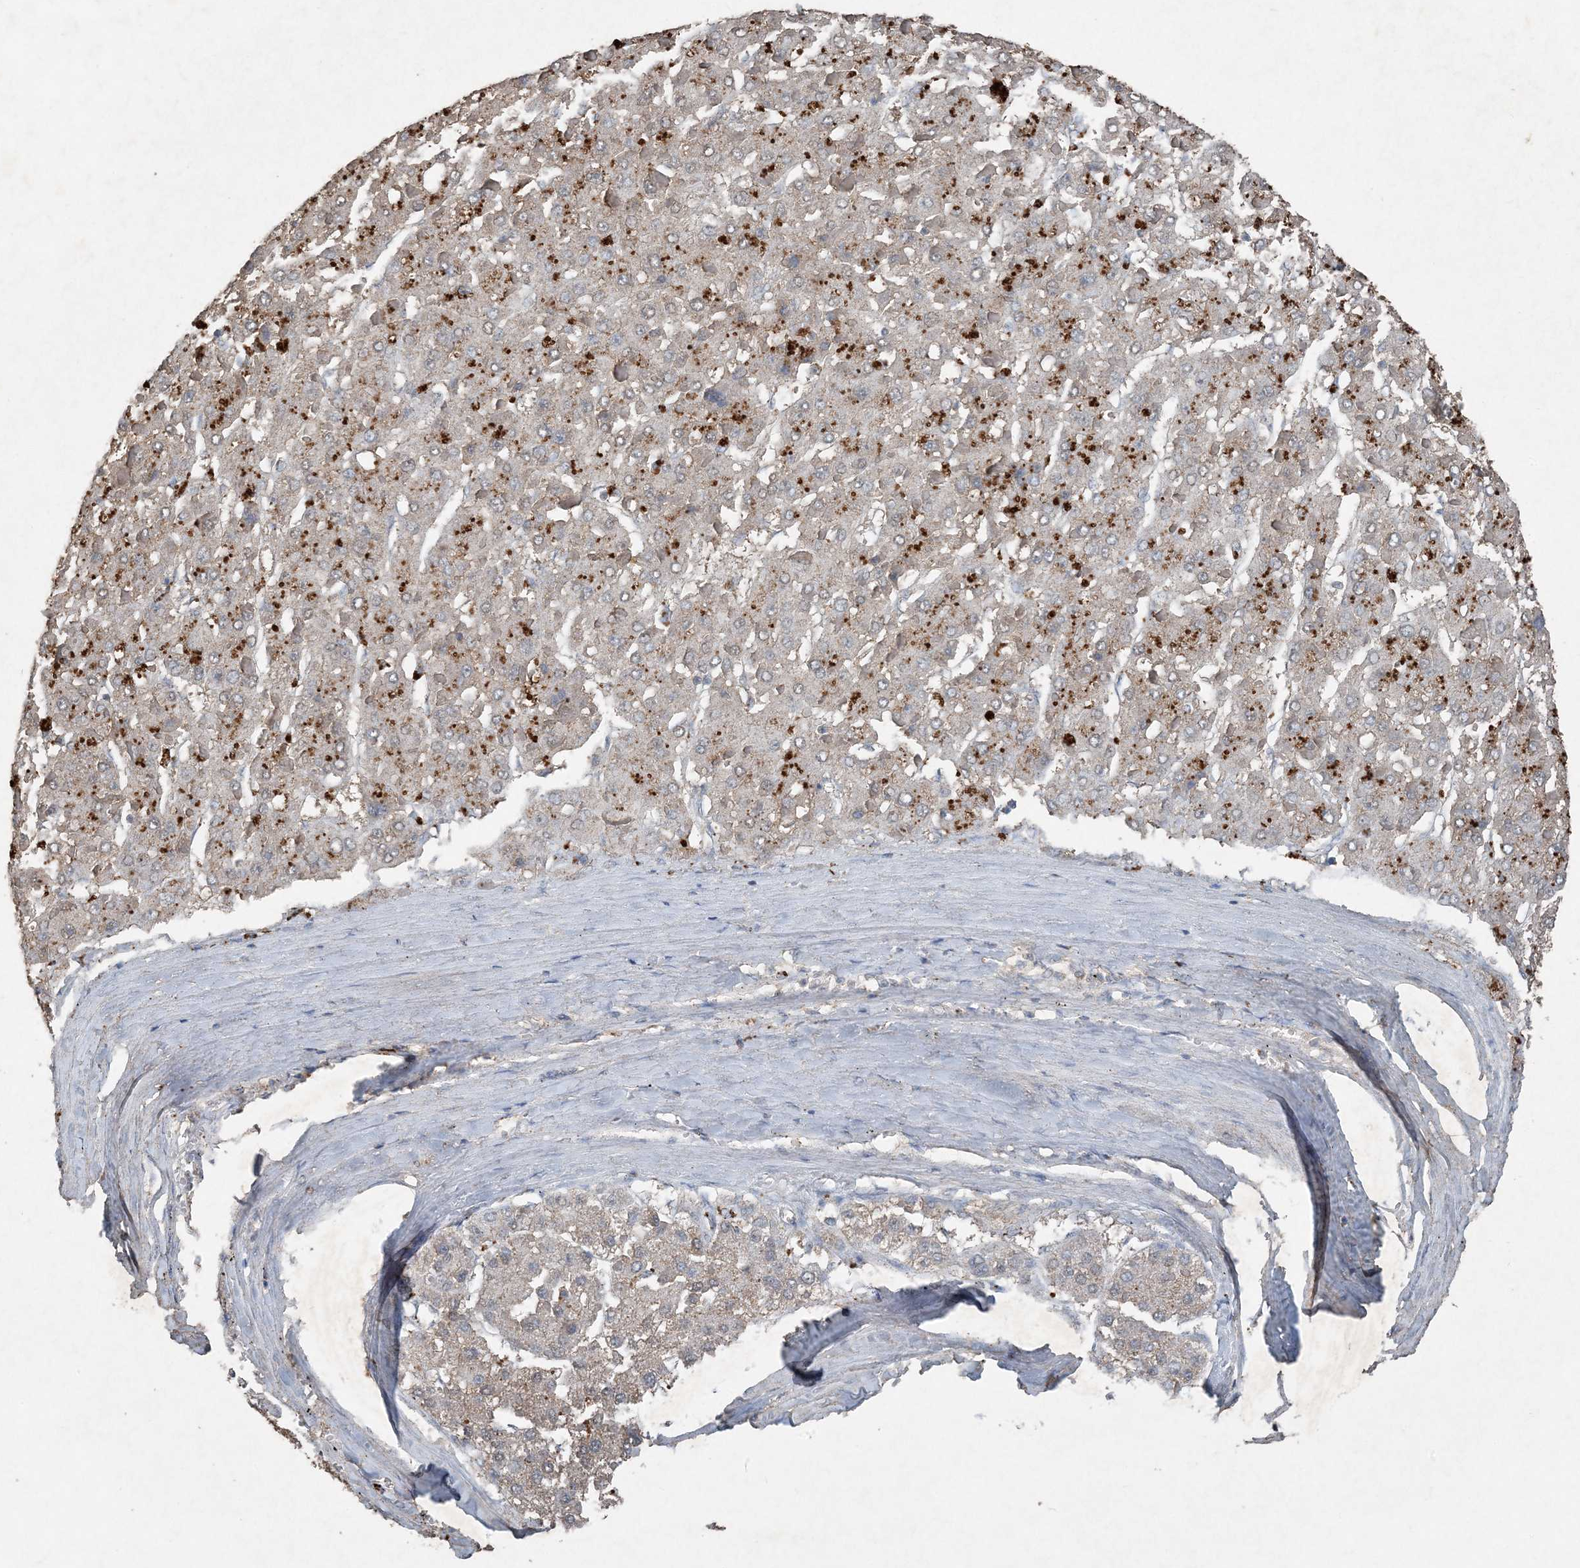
{"staining": {"intensity": "weak", "quantity": "<25%", "location": "cytoplasmic/membranous"}, "tissue": "liver cancer", "cell_type": "Tumor cells", "image_type": "cancer", "snomed": [{"axis": "morphology", "description": "Carcinoma, Hepatocellular, NOS"}, {"axis": "topography", "description": "Liver"}], "caption": "This is a image of immunohistochemistry staining of liver cancer, which shows no positivity in tumor cells. The staining was performed using DAB (3,3'-diaminobenzidine) to visualize the protein expression in brown, while the nuclei were stained in blue with hematoxylin (Magnification: 20x).", "gene": "FCN3", "patient": {"sex": "female", "age": 73}}